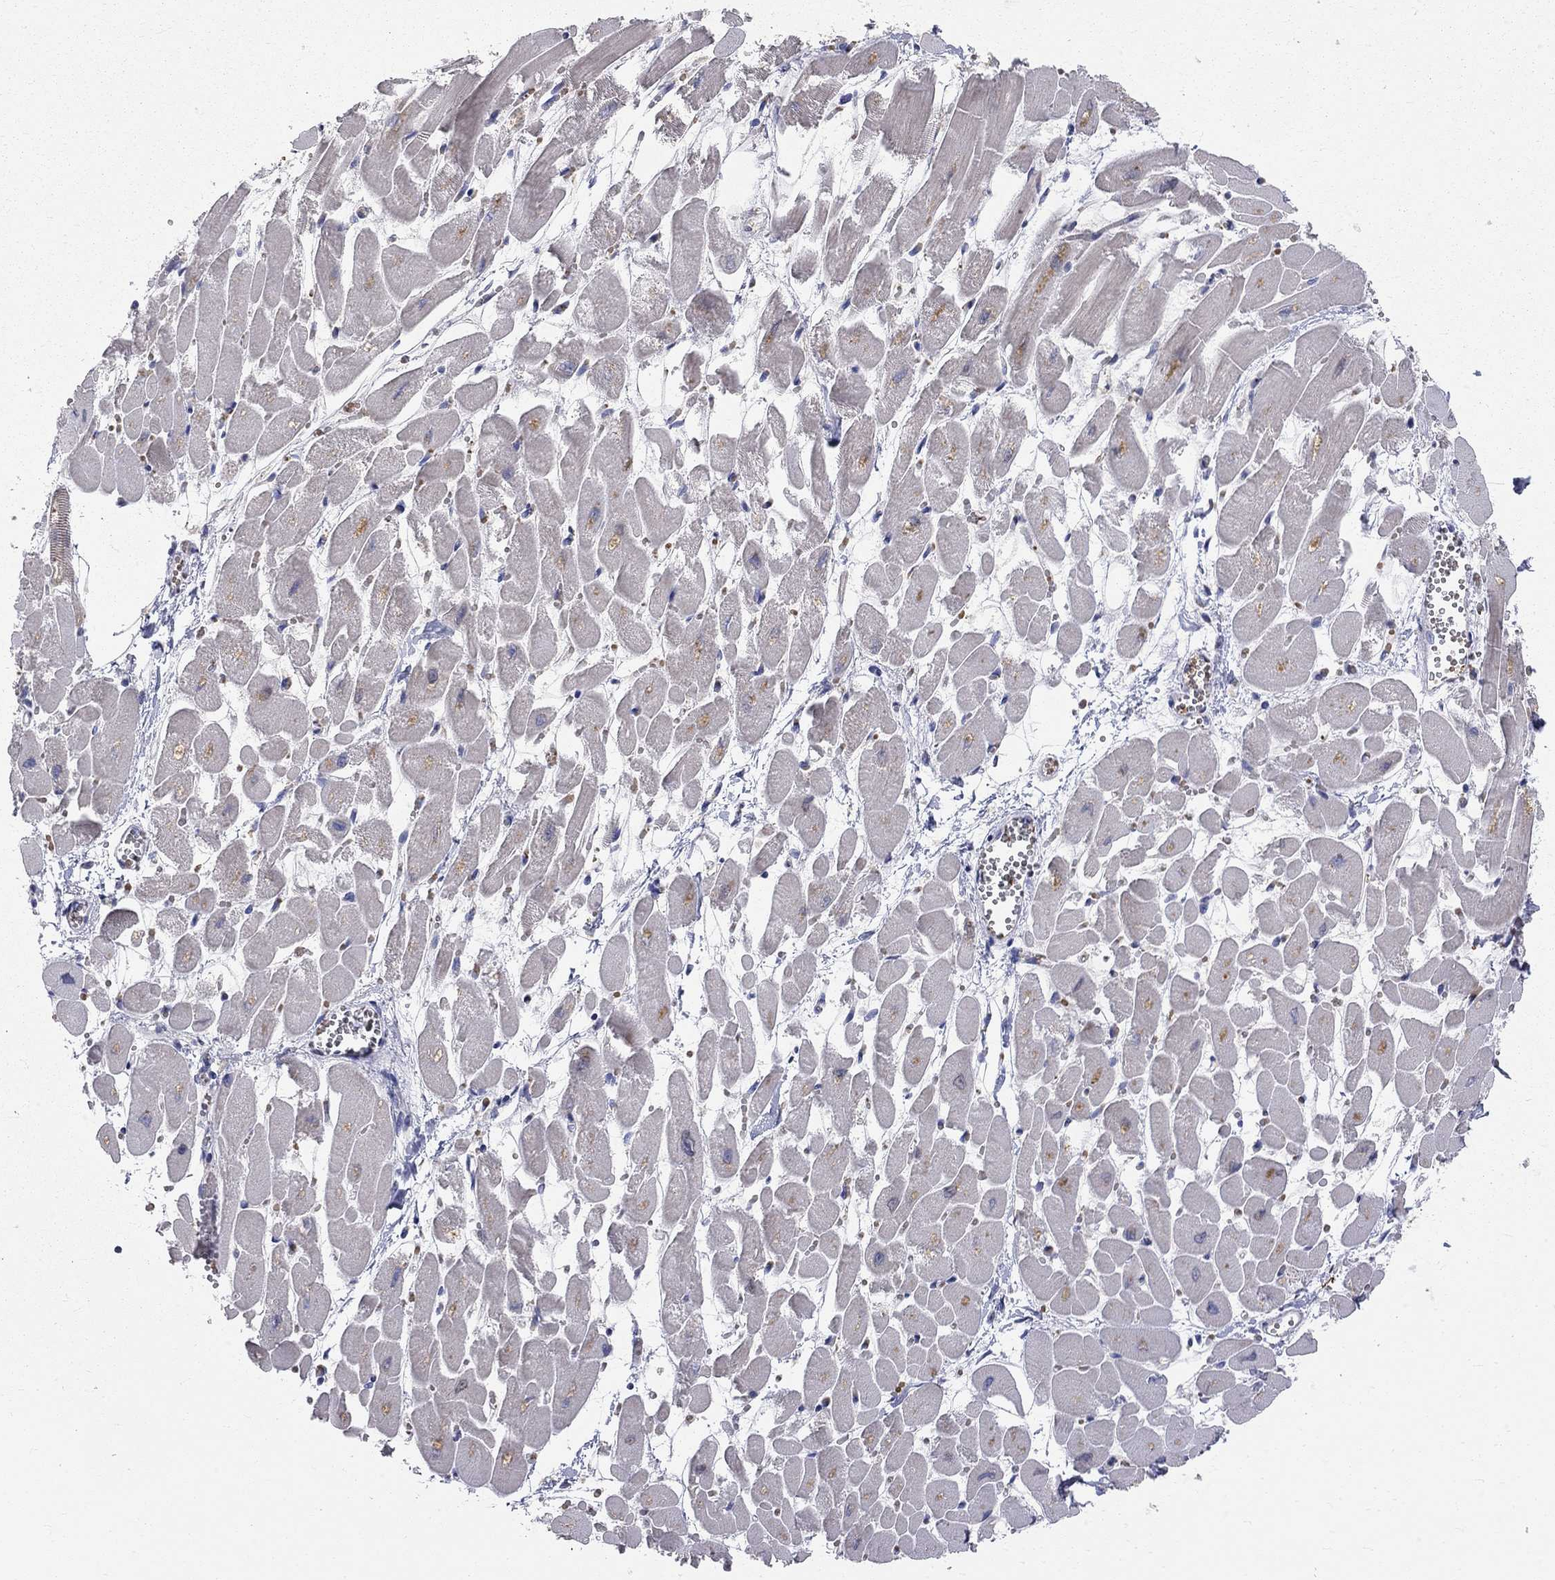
{"staining": {"intensity": "negative", "quantity": "none", "location": "none"}, "tissue": "heart muscle", "cell_type": "Cardiomyocytes", "image_type": "normal", "snomed": [{"axis": "morphology", "description": "Normal tissue, NOS"}, {"axis": "topography", "description": "Heart"}], "caption": "DAB immunohistochemical staining of unremarkable human heart muscle exhibits no significant expression in cardiomyocytes.", "gene": "CASTOR1", "patient": {"sex": "female", "age": 52}}